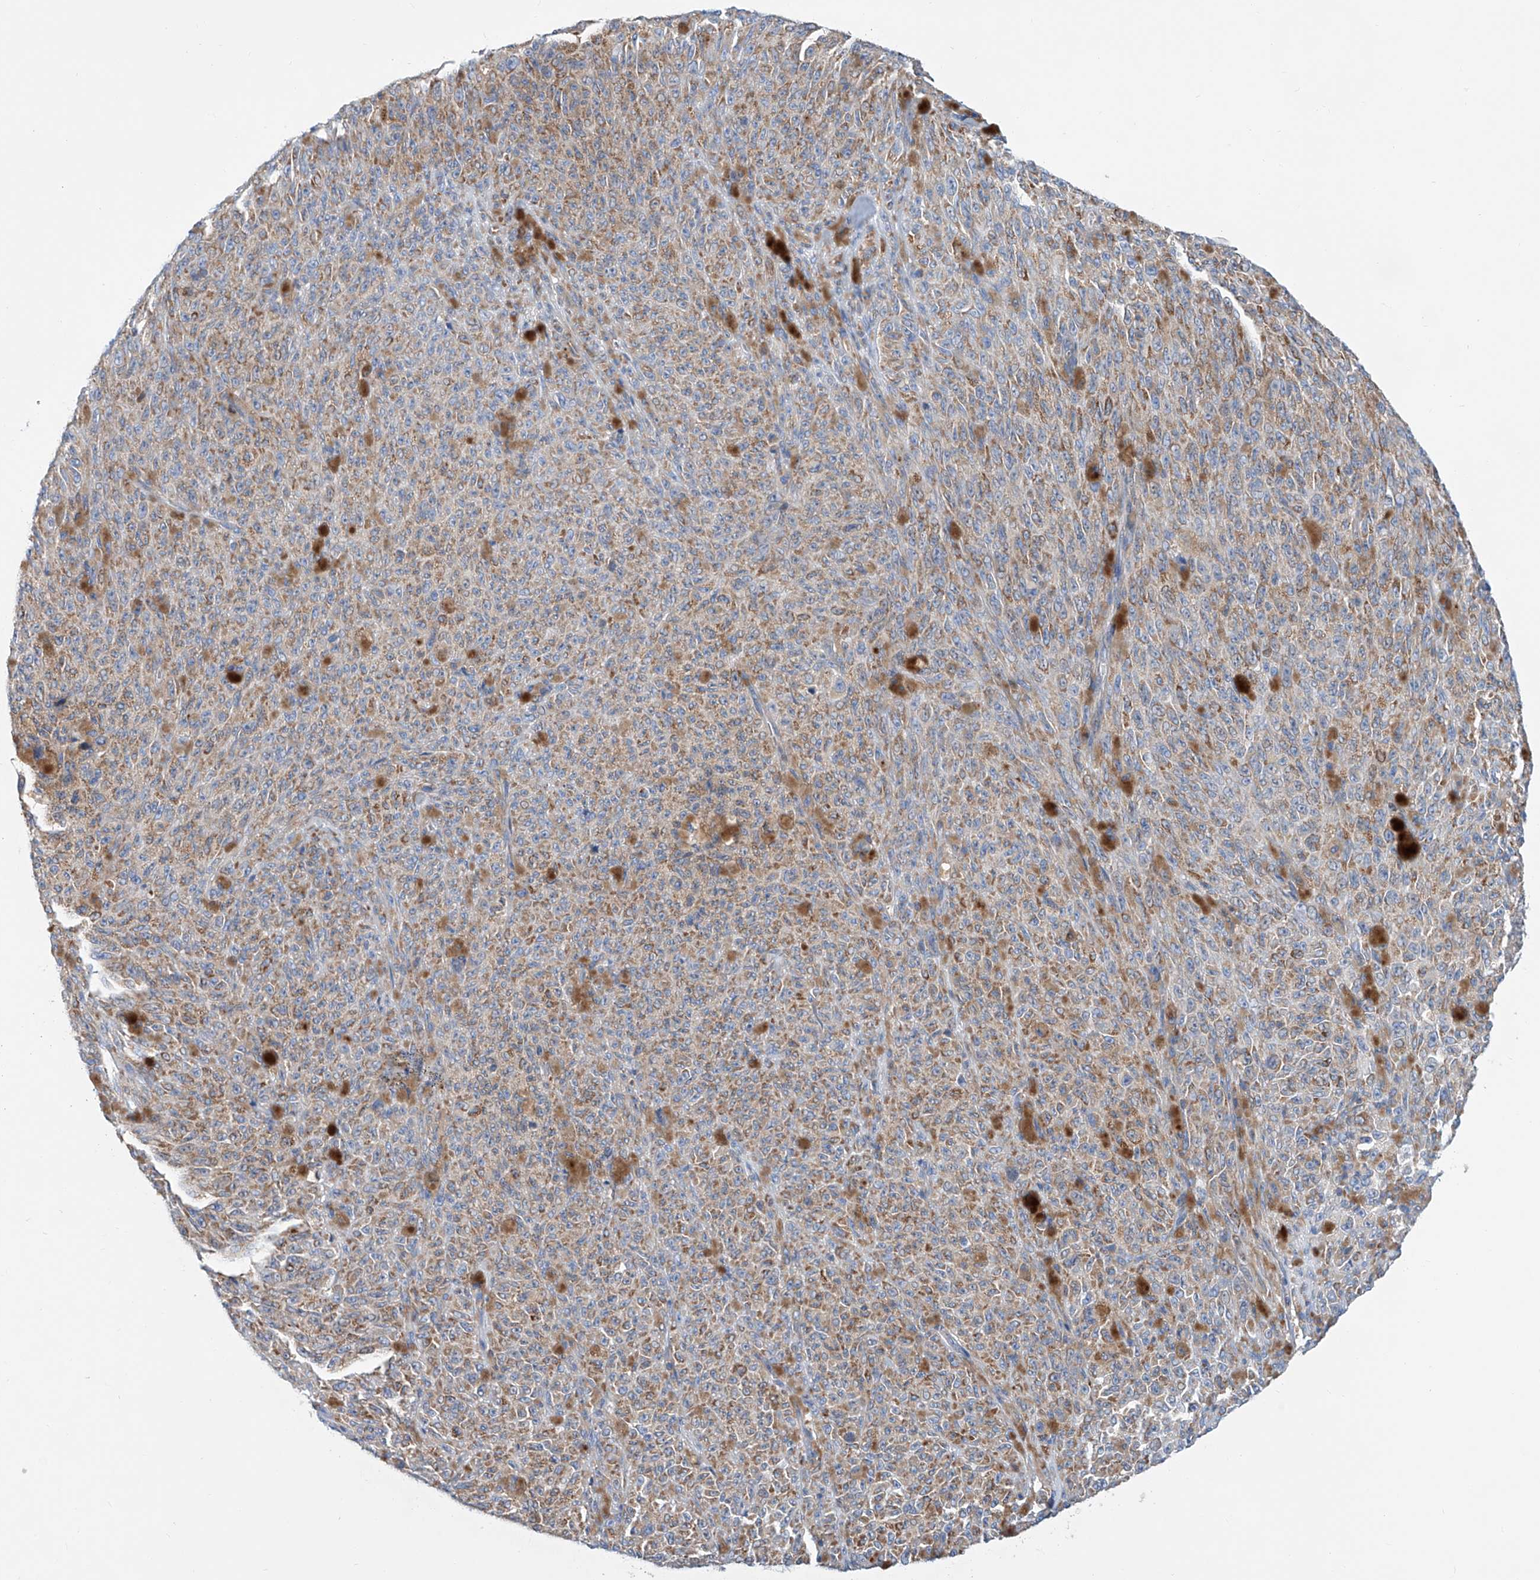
{"staining": {"intensity": "weak", "quantity": ">75%", "location": "cytoplasmic/membranous"}, "tissue": "melanoma", "cell_type": "Tumor cells", "image_type": "cancer", "snomed": [{"axis": "morphology", "description": "Malignant melanoma, NOS"}, {"axis": "topography", "description": "Skin"}], "caption": "IHC image of neoplastic tissue: melanoma stained using IHC reveals low levels of weak protein expression localized specifically in the cytoplasmic/membranous of tumor cells, appearing as a cytoplasmic/membranous brown color.", "gene": "MAD2L1", "patient": {"sex": "female", "age": 82}}